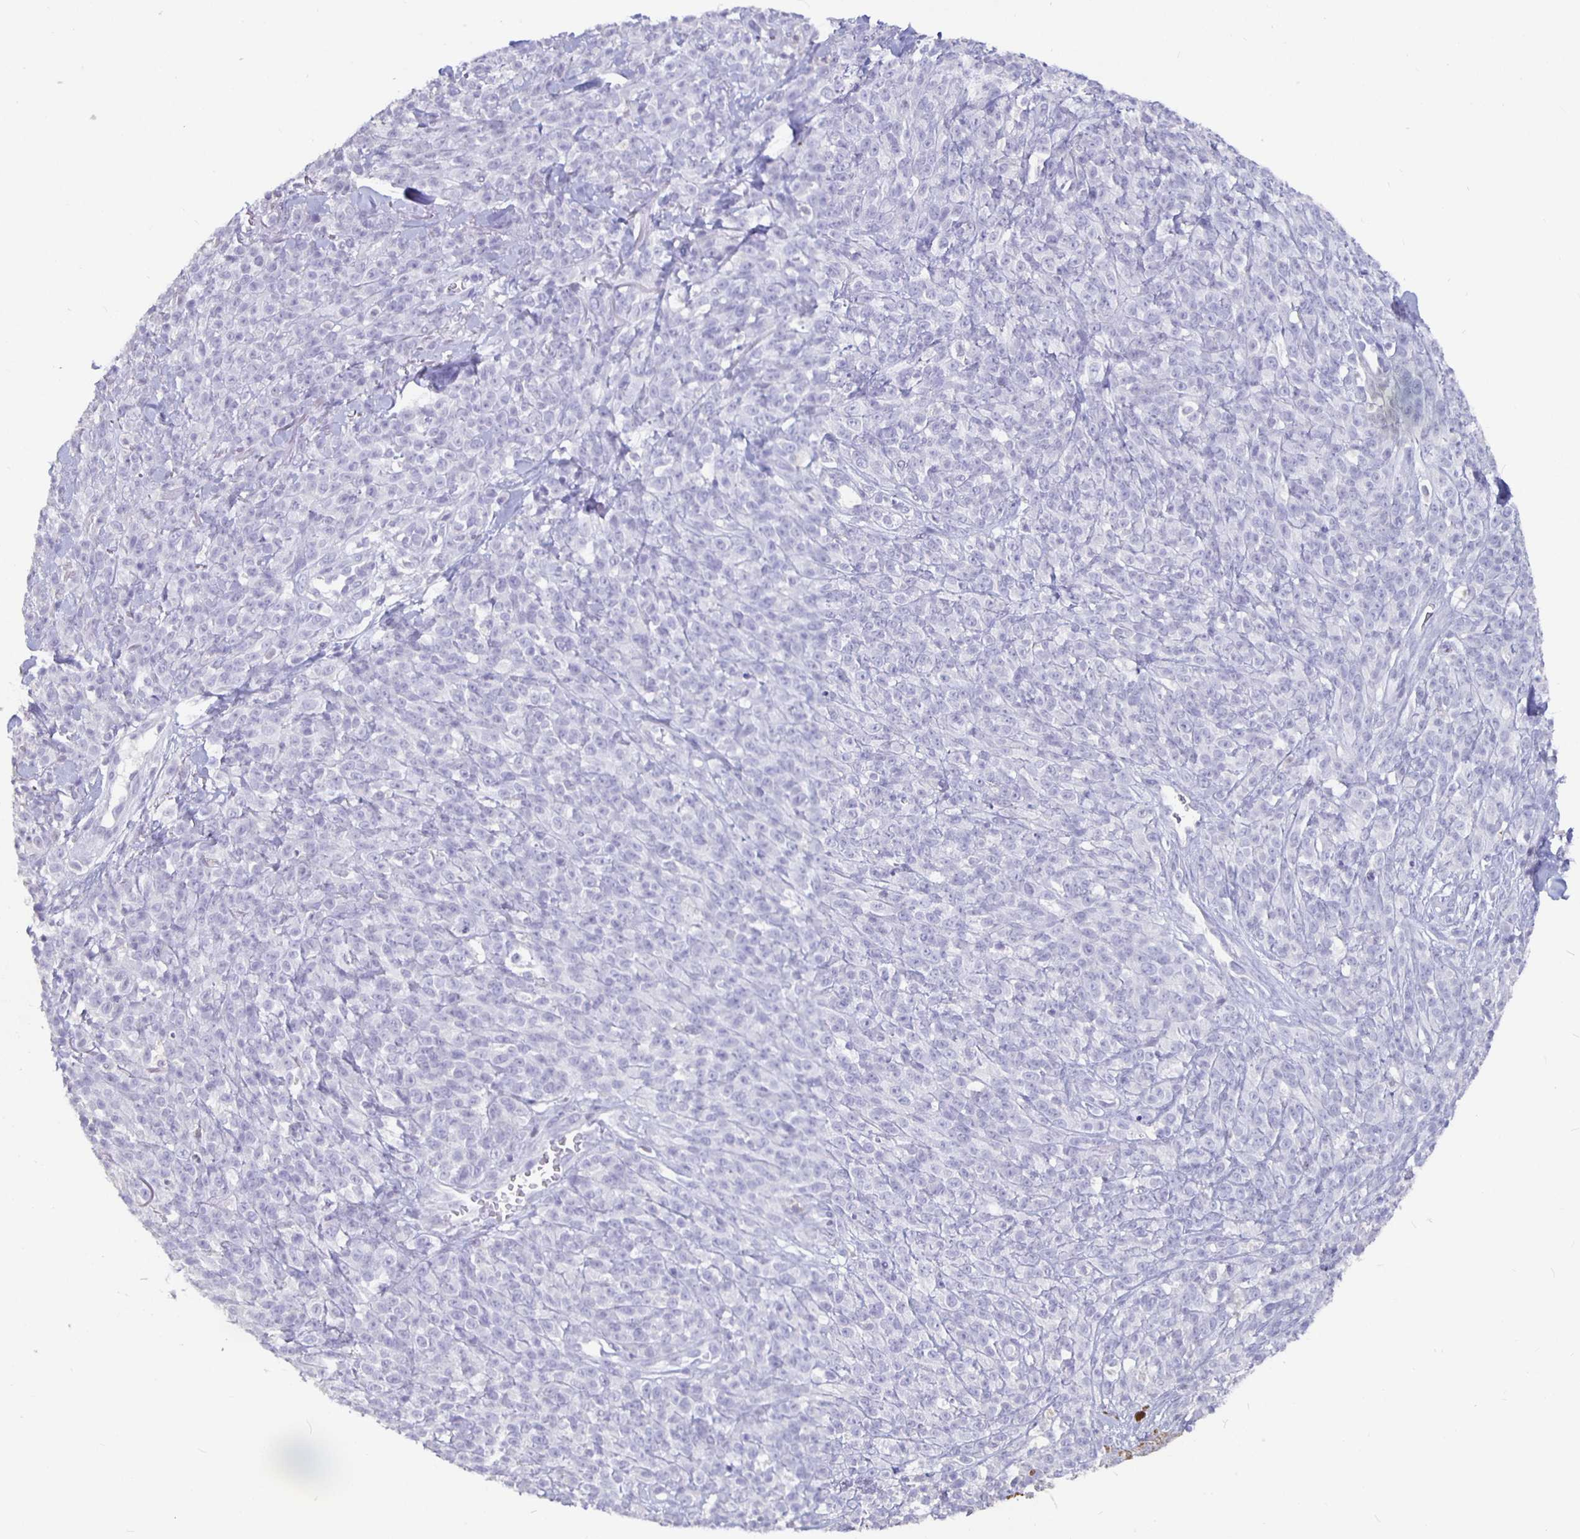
{"staining": {"intensity": "negative", "quantity": "none", "location": "none"}, "tissue": "melanoma", "cell_type": "Tumor cells", "image_type": "cancer", "snomed": [{"axis": "morphology", "description": "Malignant melanoma, NOS"}, {"axis": "topography", "description": "Skin"}, {"axis": "topography", "description": "Skin of trunk"}], "caption": "Tumor cells are negative for brown protein staining in melanoma.", "gene": "GPX4", "patient": {"sex": "male", "age": 74}}